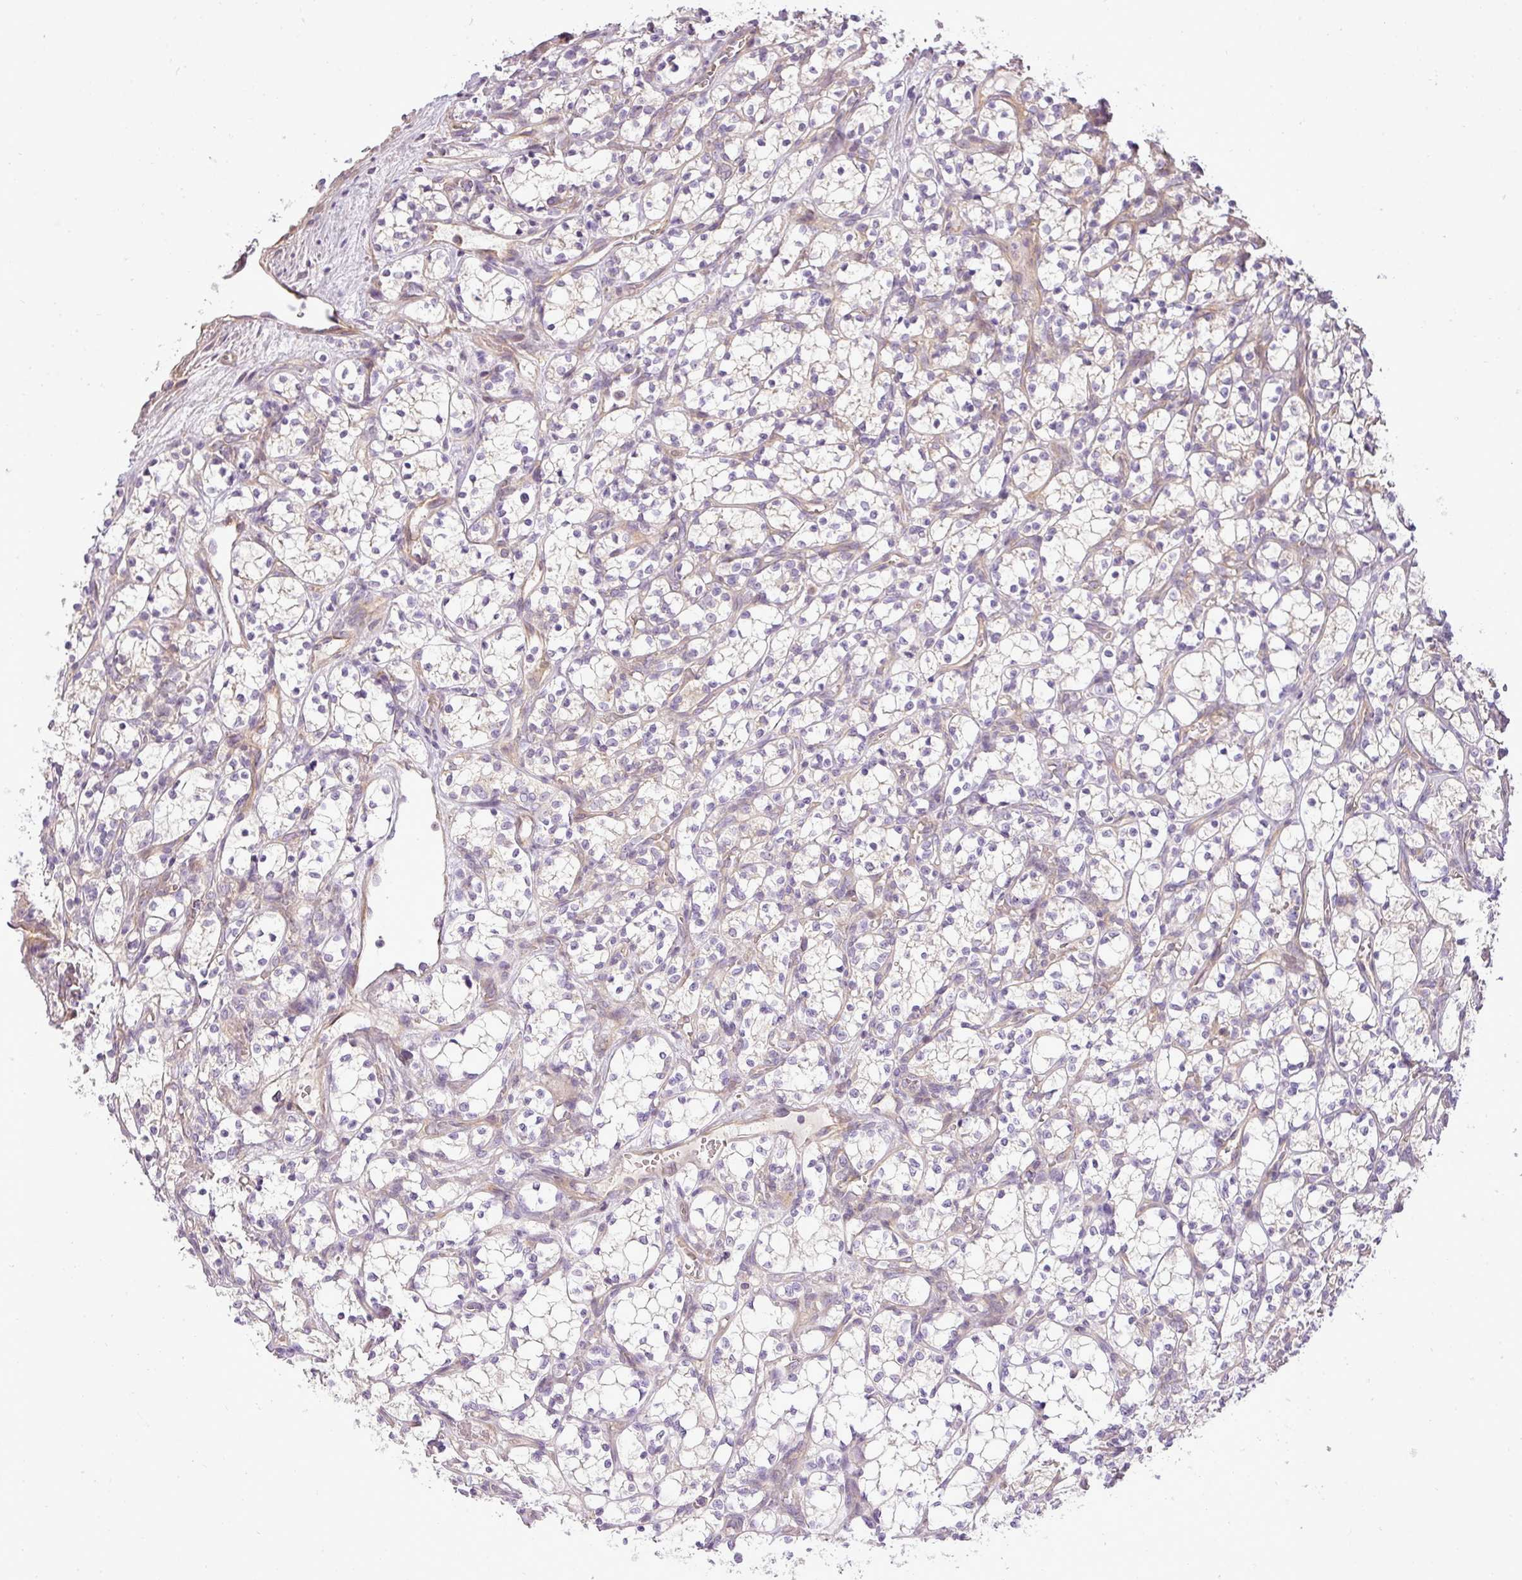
{"staining": {"intensity": "negative", "quantity": "none", "location": "none"}, "tissue": "renal cancer", "cell_type": "Tumor cells", "image_type": "cancer", "snomed": [{"axis": "morphology", "description": "Adenocarcinoma, NOS"}, {"axis": "topography", "description": "Kidney"}], "caption": "The histopathology image shows no significant expression in tumor cells of renal cancer. Brightfield microscopy of IHC stained with DAB (3,3'-diaminobenzidine) (brown) and hematoxylin (blue), captured at high magnification.", "gene": "ZDHHC1", "patient": {"sex": "female", "age": 69}}